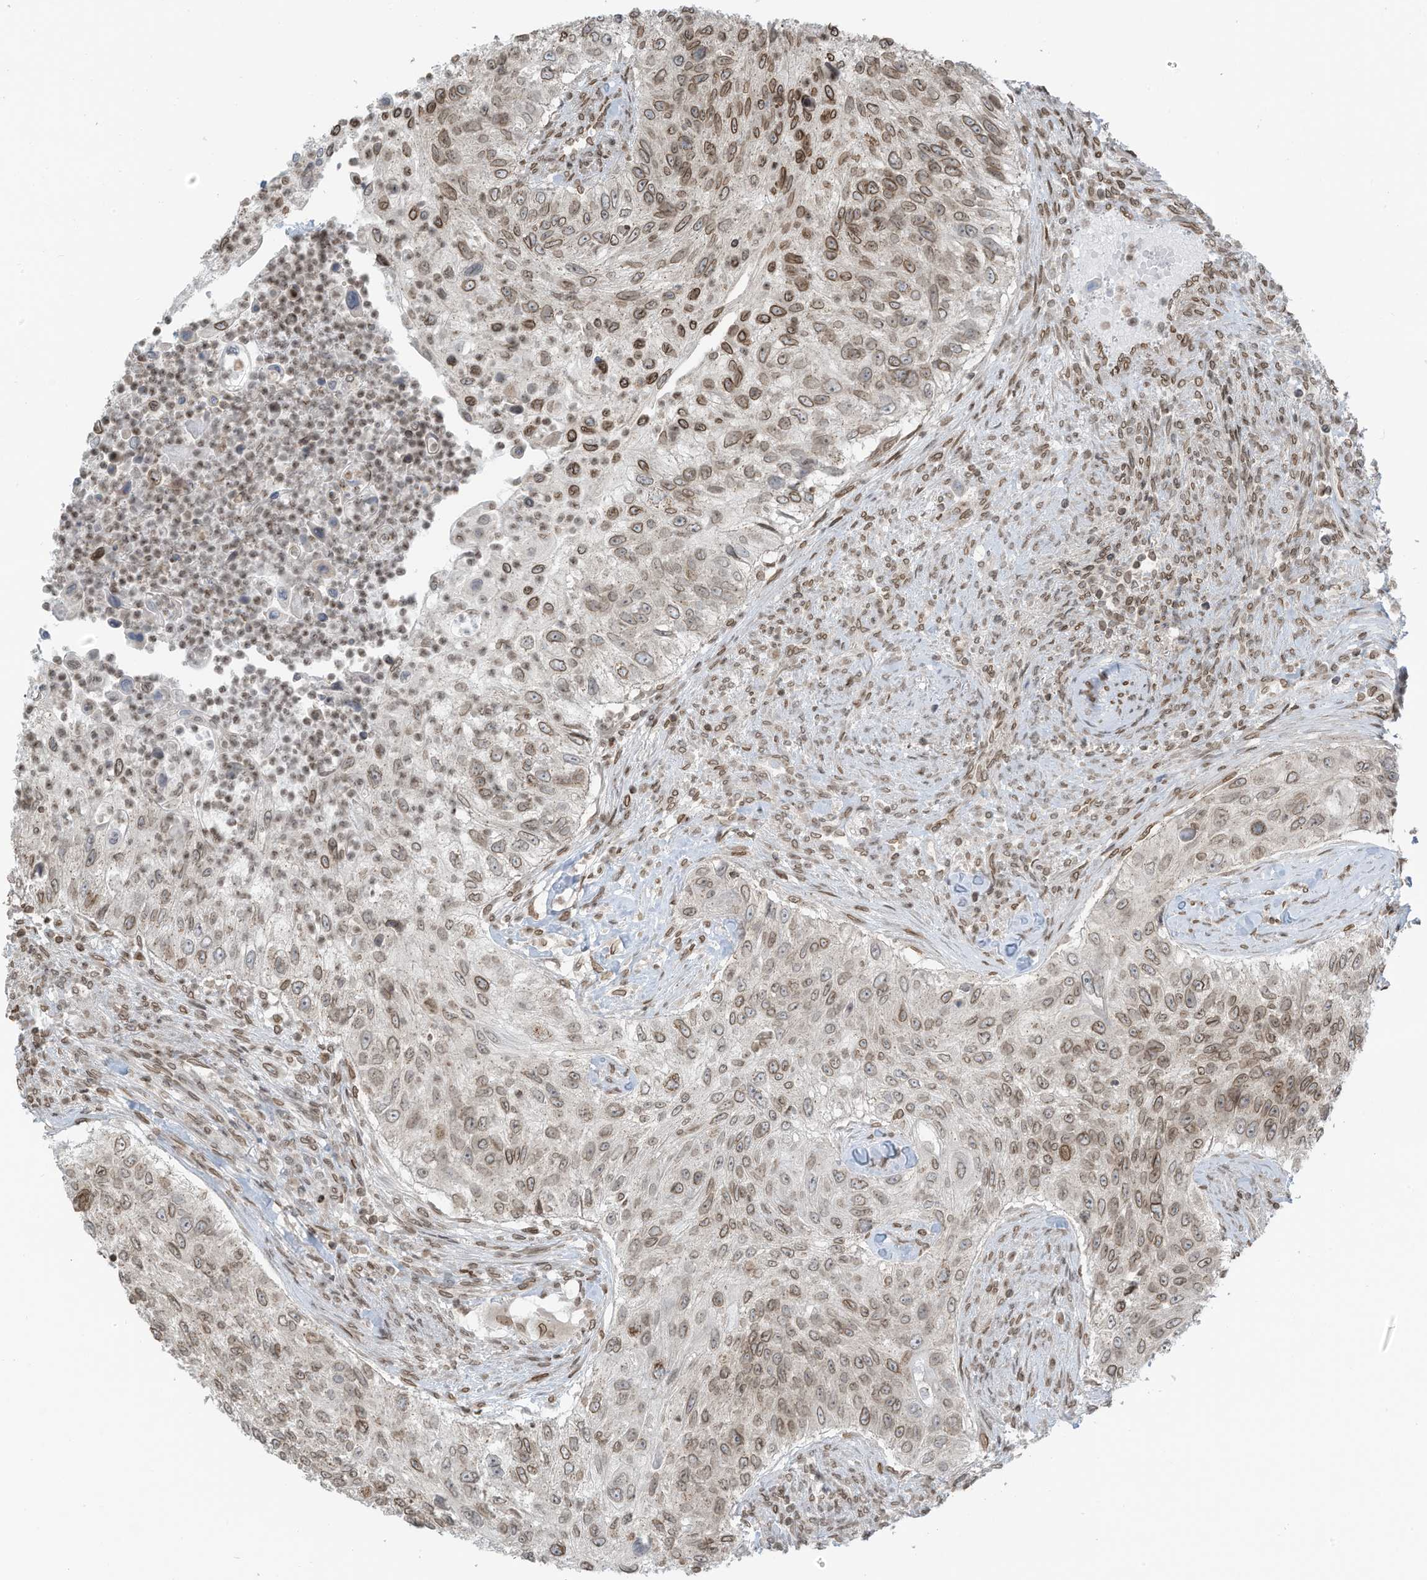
{"staining": {"intensity": "moderate", "quantity": ">75%", "location": "cytoplasmic/membranous,nuclear"}, "tissue": "urothelial cancer", "cell_type": "Tumor cells", "image_type": "cancer", "snomed": [{"axis": "morphology", "description": "Urothelial carcinoma, High grade"}, {"axis": "topography", "description": "Urinary bladder"}], "caption": "A medium amount of moderate cytoplasmic/membranous and nuclear positivity is appreciated in about >75% of tumor cells in urothelial cancer tissue. Using DAB (3,3'-diaminobenzidine) (brown) and hematoxylin (blue) stains, captured at high magnification using brightfield microscopy.", "gene": "RABL3", "patient": {"sex": "female", "age": 60}}